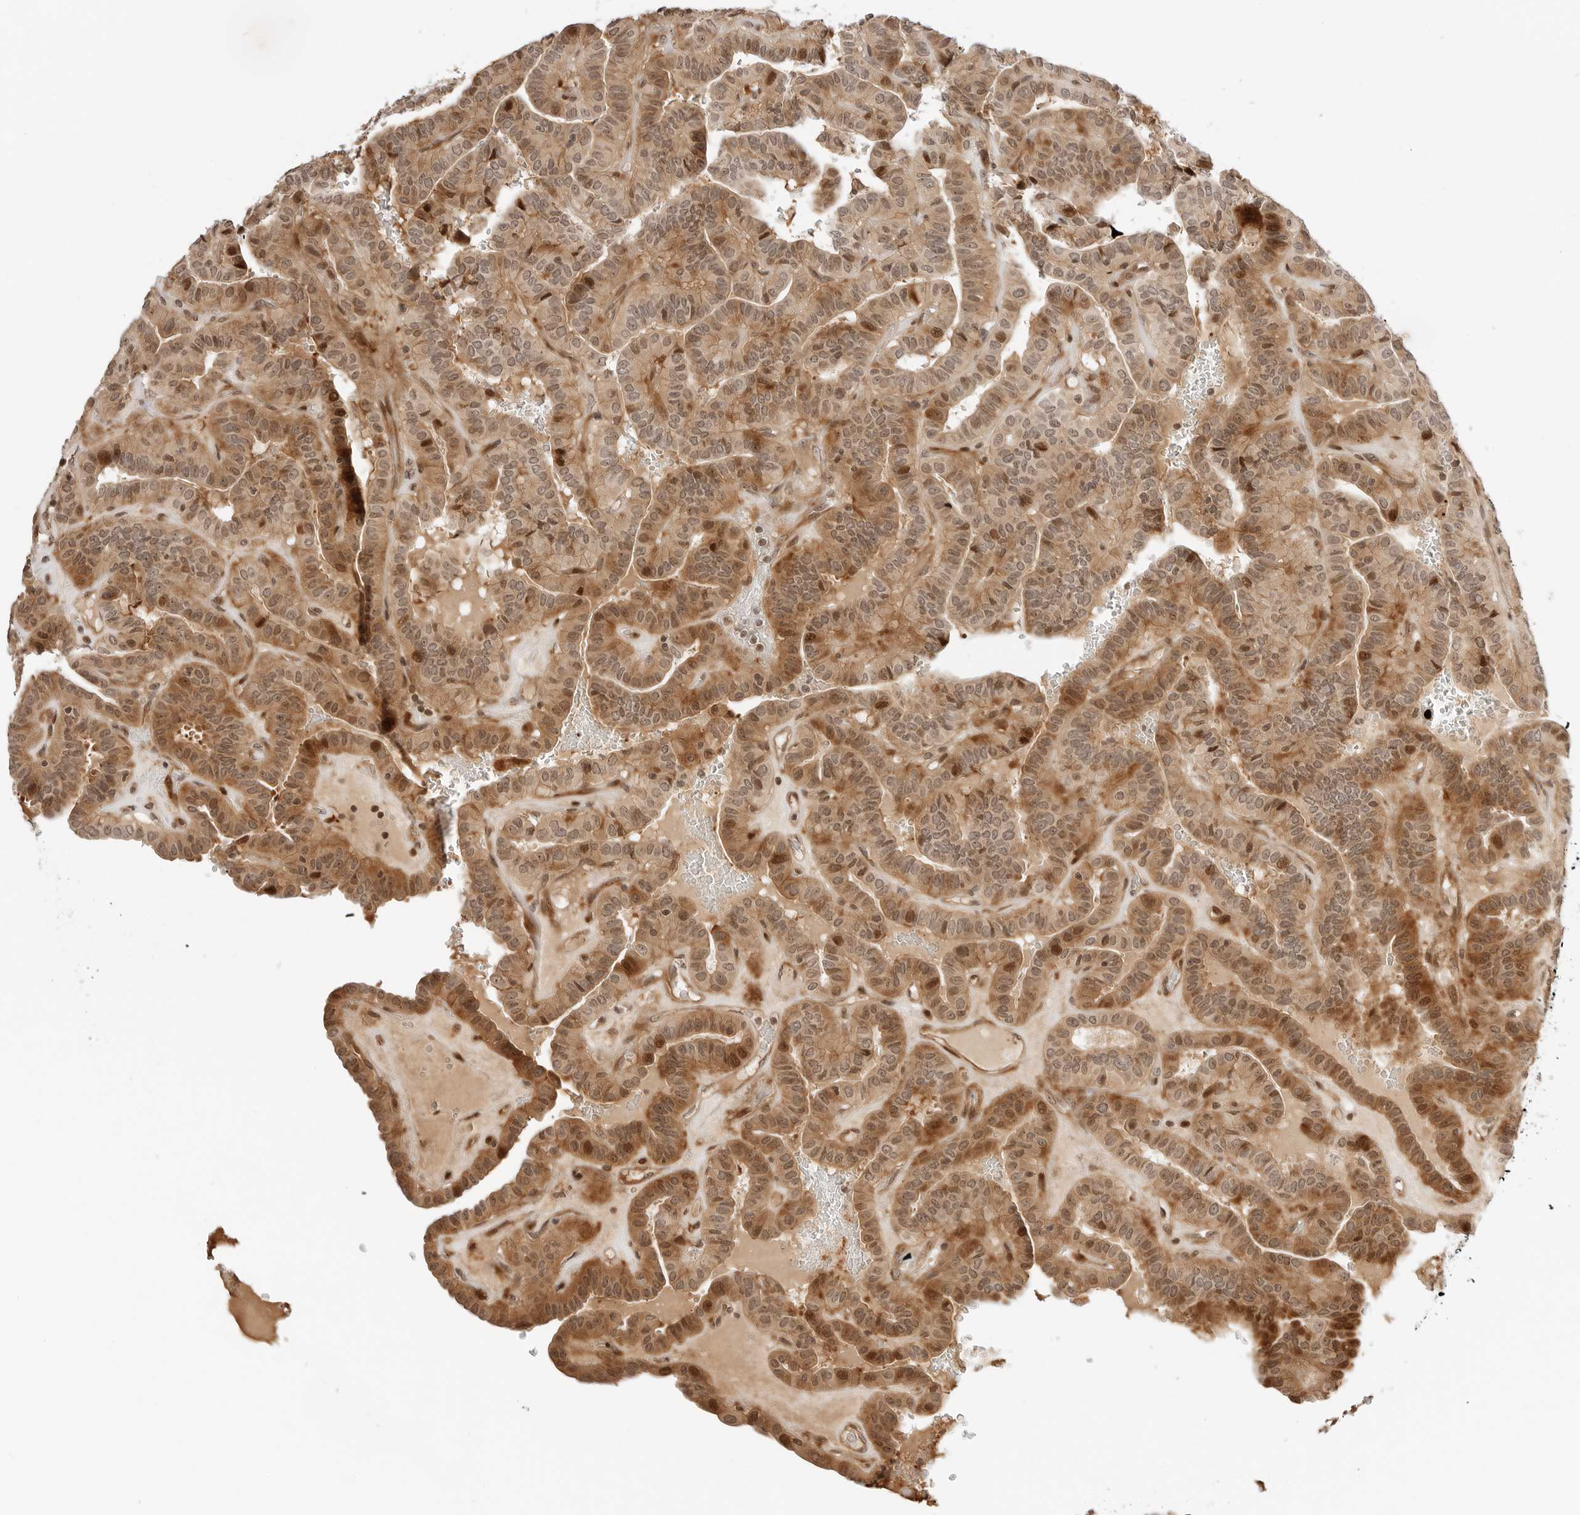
{"staining": {"intensity": "moderate", "quantity": ">75%", "location": "cytoplasmic/membranous,nuclear"}, "tissue": "thyroid cancer", "cell_type": "Tumor cells", "image_type": "cancer", "snomed": [{"axis": "morphology", "description": "Papillary adenocarcinoma, NOS"}, {"axis": "topography", "description": "Thyroid gland"}], "caption": "An image showing moderate cytoplasmic/membranous and nuclear positivity in about >75% of tumor cells in thyroid cancer (papillary adenocarcinoma), as visualized by brown immunohistochemical staining.", "gene": "GEM", "patient": {"sex": "male", "age": 77}}